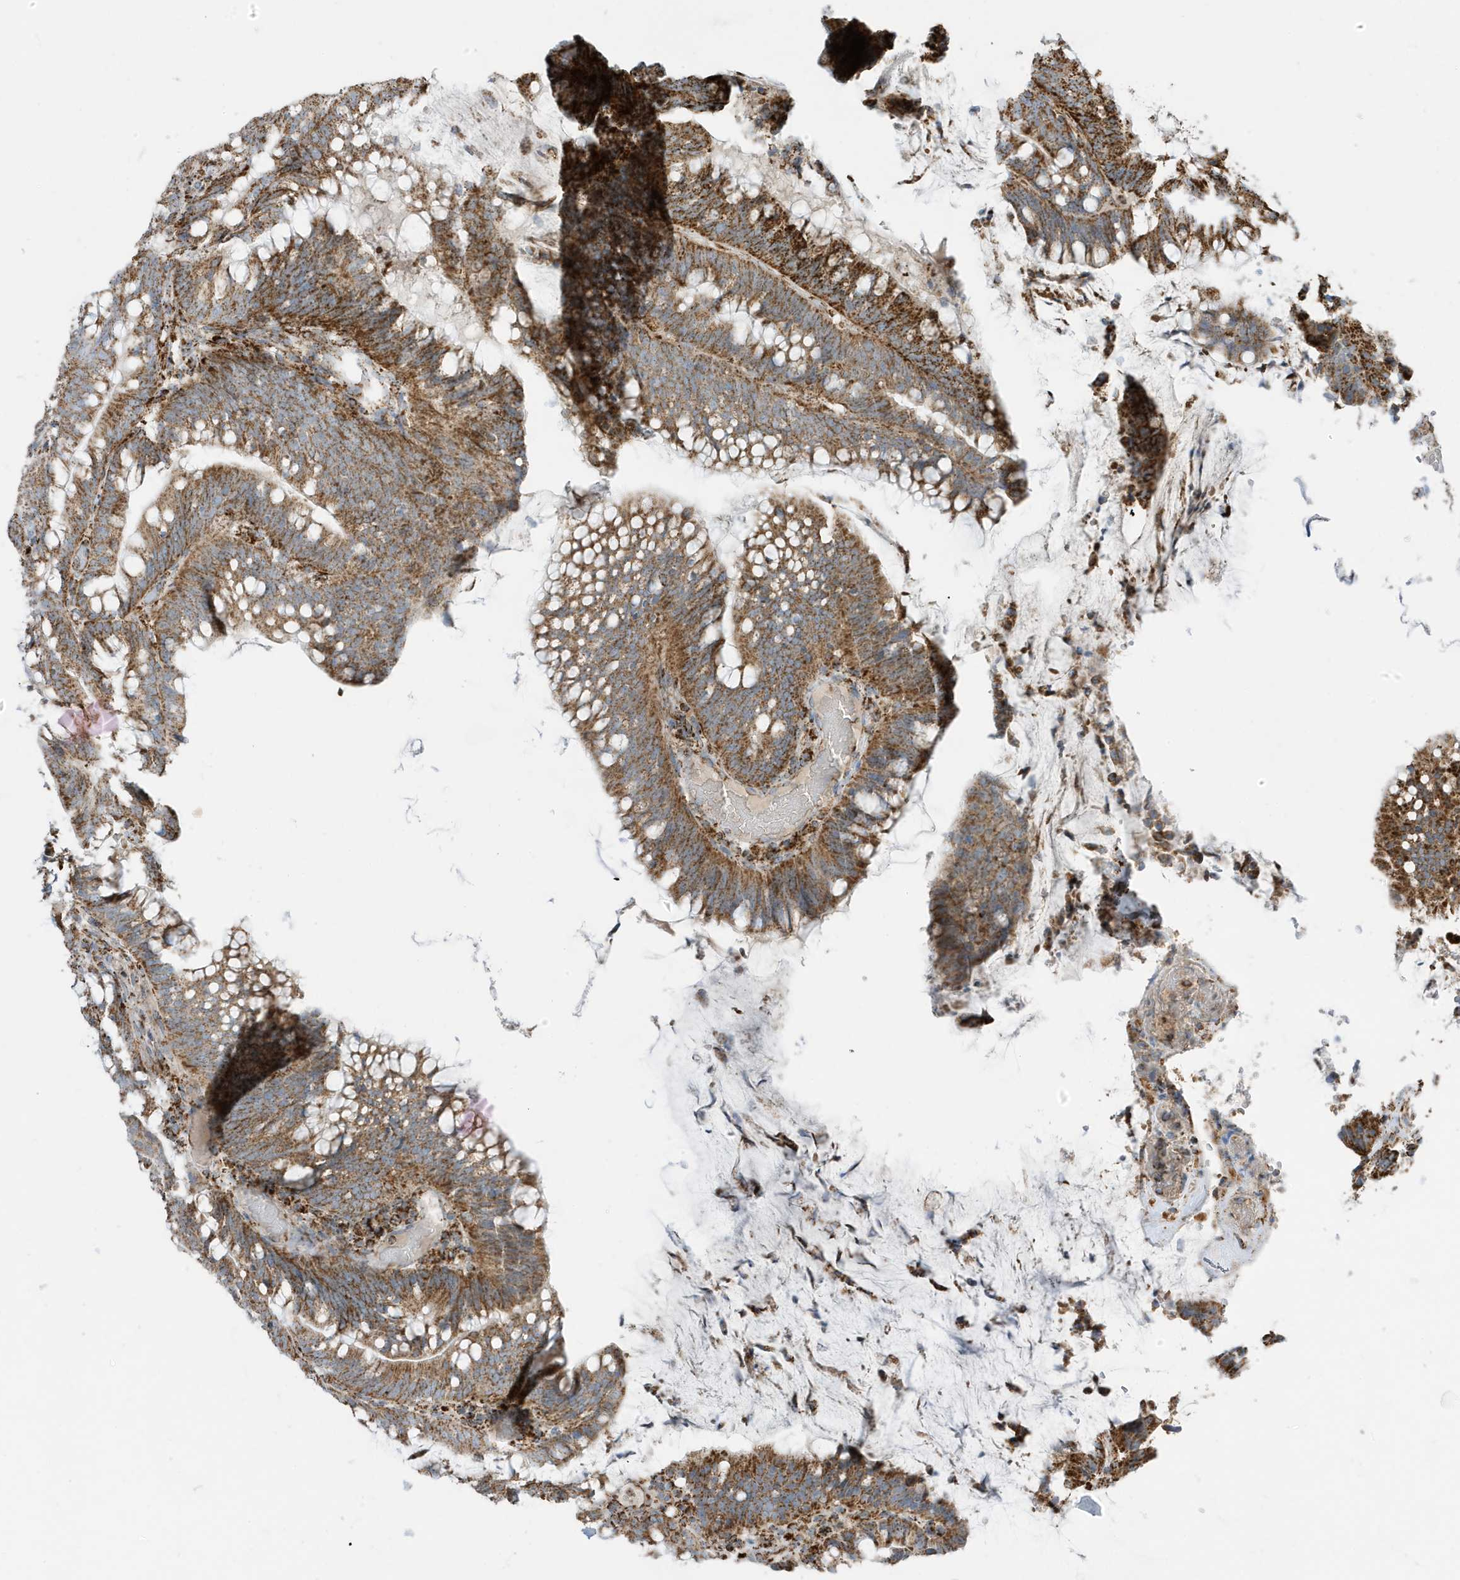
{"staining": {"intensity": "strong", "quantity": ">75%", "location": "cytoplasmic/membranous"}, "tissue": "colorectal cancer", "cell_type": "Tumor cells", "image_type": "cancer", "snomed": [{"axis": "morphology", "description": "Adenocarcinoma, NOS"}, {"axis": "topography", "description": "Colon"}], "caption": "This image shows immunohistochemistry (IHC) staining of colorectal cancer (adenocarcinoma), with high strong cytoplasmic/membranous staining in approximately >75% of tumor cells.", "gene": "ATP5ME", "patient": {"sex": "female", "age": 66}}